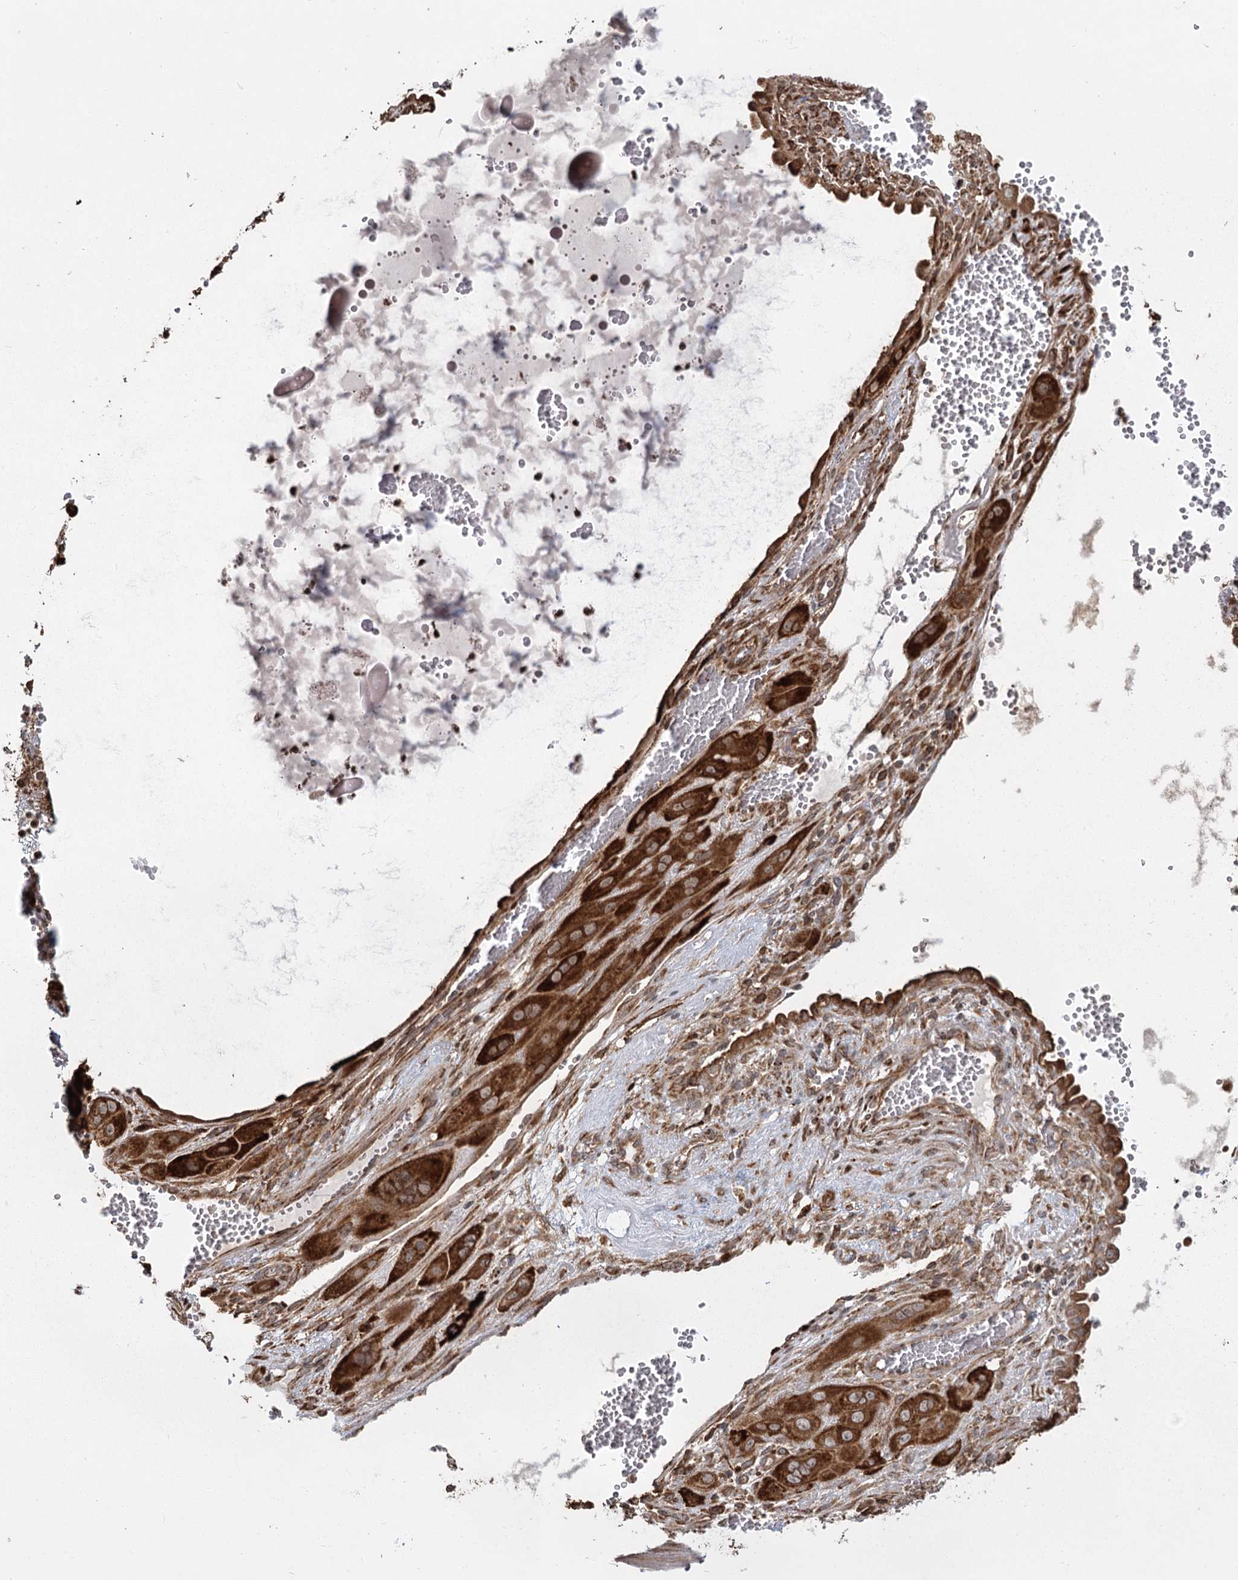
{"staining": {"intensity": "strong", "quantity": ">75%", "location": "cytoplasmic/membranous"}, "tissue": "cervical cancer", "cell_type": "Tumor cells", "image_type": "cancer", "snomed": [{"axis": "morphology", "description": "Squamous cell carcinoma, NOS"}, {"axis": "topography", "description": "Cervix"}], "caption": "A photomicrograph of cervical cancer stained for a protein reveals strong cytoplasmic/membranous brown staining in tumor cells.", "gene": "FAM13A", "patient": {"sex": "female", "age": 34}}